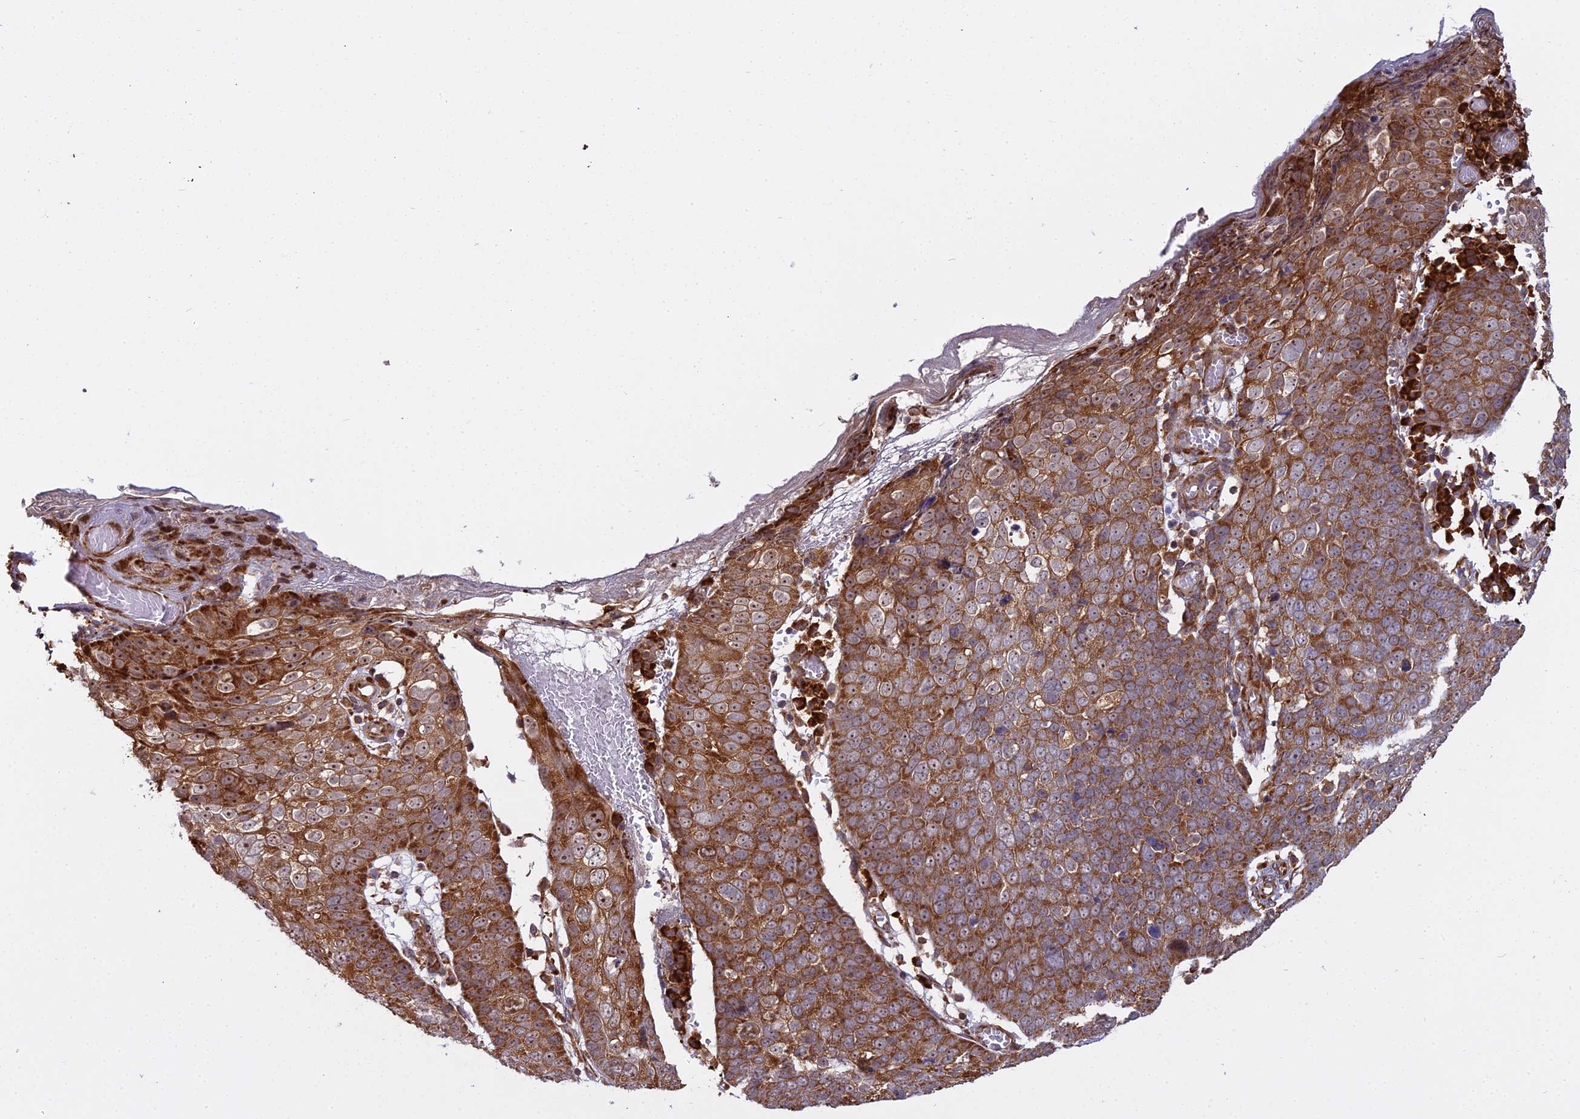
{"staining": {"intensity": "moderate", "quantity": ">75%", "location": "cytoplasmic/membranous,nuclear"}, "tissue": "skin cancer", "cell_type": "Tumor cells", "image_type": "cancer", "snomed": [{"axis": "morphology", "description": "Squamous cell carcinoma, NOS"}, {"axis": "topography", "description": "Skin"}], "caption": "Skin cancer stained with a brown dye demonstrates moderate cytoplasmic/membranous and nuclear positive expression in about >75% of tumor cells.", "gene": "RPL26", "patient": {"sex": "male", "age": 71}}